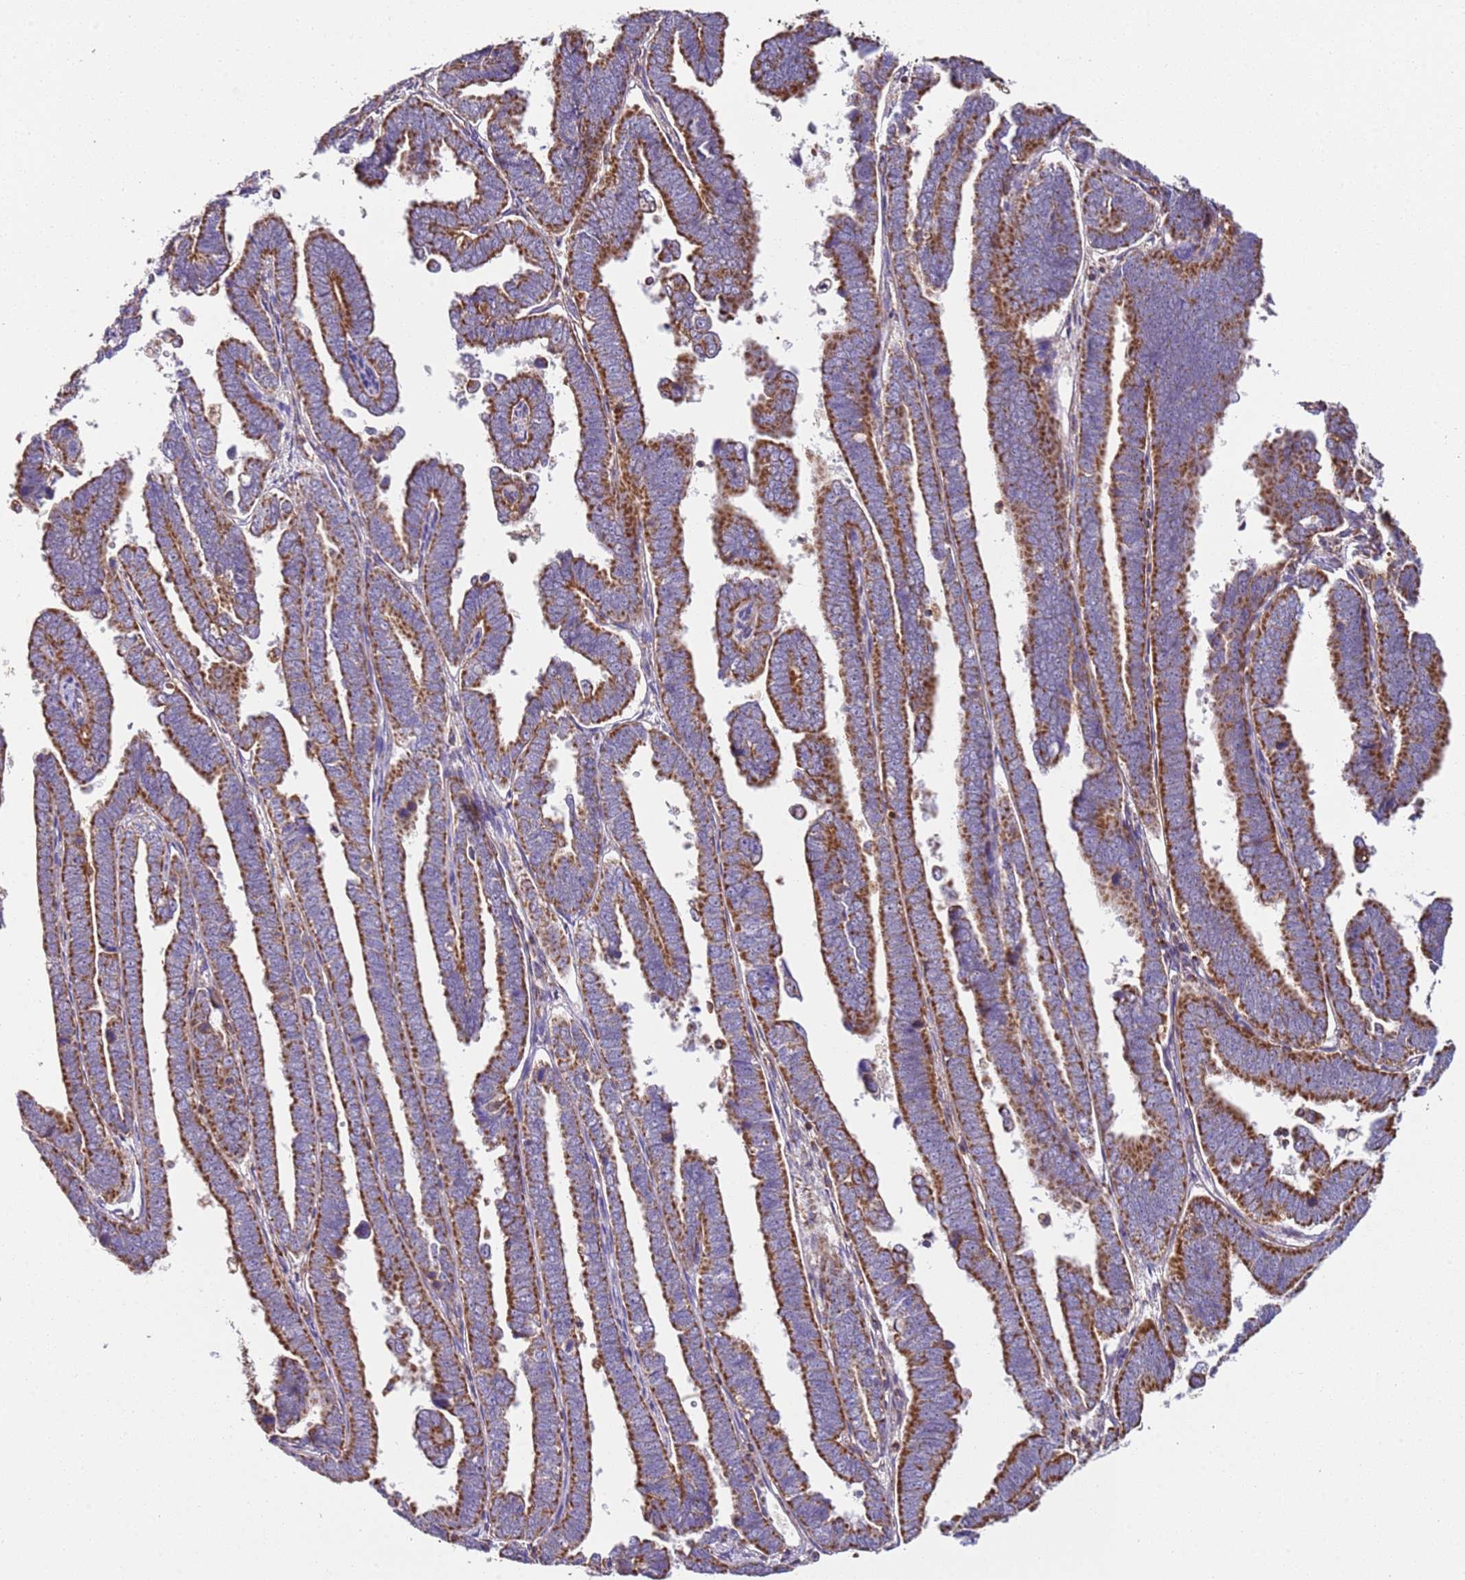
{"staining": {"intensity": "moderate", "quantity": ">75%", "location": "cytoplasmic/membranous"}, "tissue": "endometrial cancer", "cell_type": "Tumor cells", "image_type": "cancer", "snomed": [{"axis": "morphology", "description": "Adenocarcinoma, NOS"}, {"axis": "topography", "description": "Endometrium"}], "caption": "Immunohistochemistry micrograph of human endometrial adenocarcinoma stained for a protein (brown), which reveals medium levels of moderate cytoplasmic/membranous positivity in approximately >75% of tumor cells.", "gene": "RMND5A", "patient": {"sex": "female", "age": 75}}